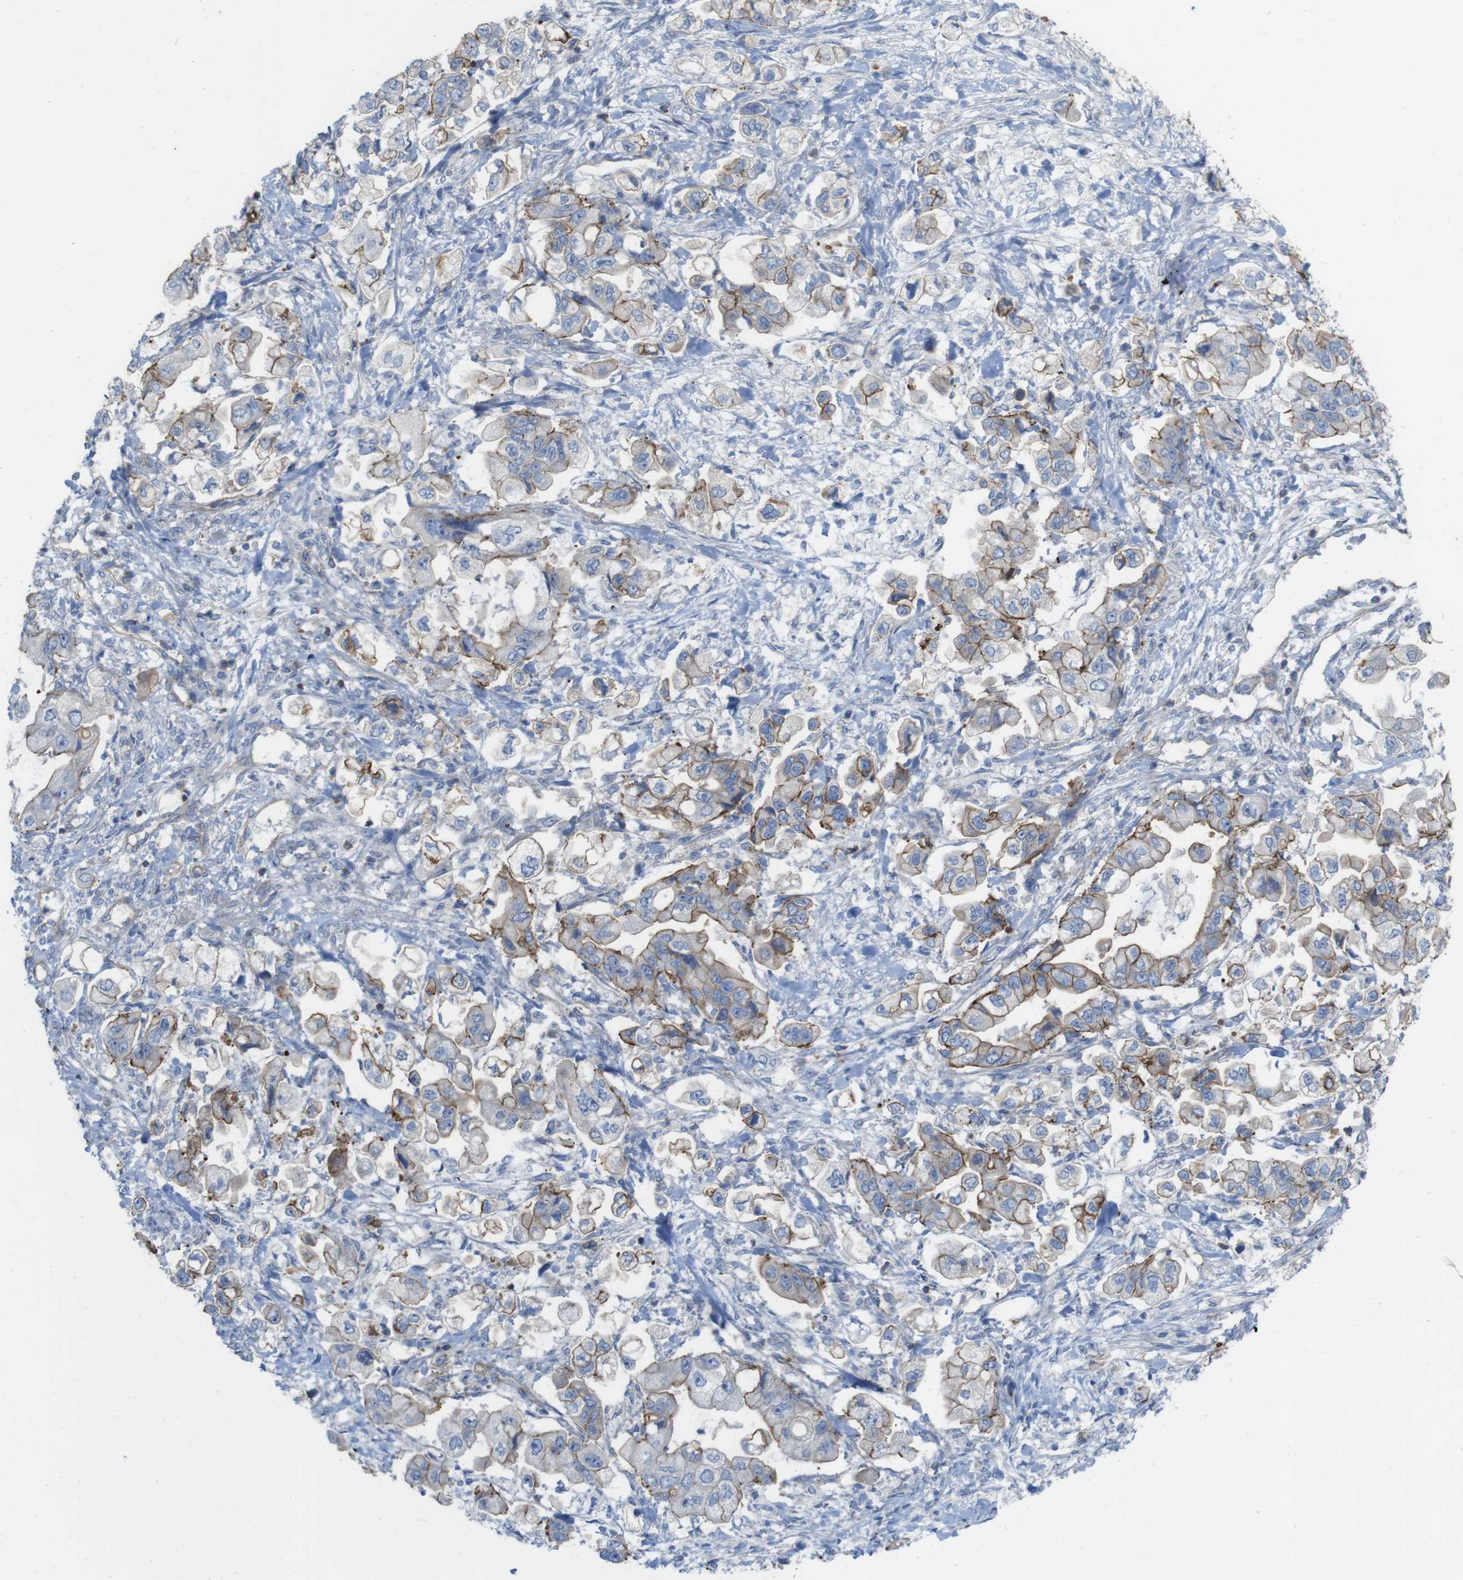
{"staining": {"intensity": "moderate", "quantity": ">75%", "location": "cytoplasmic/membranous"}, "tissue": "stomach cancer", "cell_type": "Tumor cells", "image_type": "cancer", "snomed": [{"axis": "morphology", "description": "Normal tissue, NOS"}, {"axis": "morphology", "description": "Adenocarcinoma, NOS"}, {"axis": "topography", "description": "Stomach"}], "caption": "Human stomach cancer (adenocarcinoma) stained with a protein marker demonstrates moderate staining in tumor cells.", "gene": "PREX2", "patient": {"sex": "male", "age": 62}}